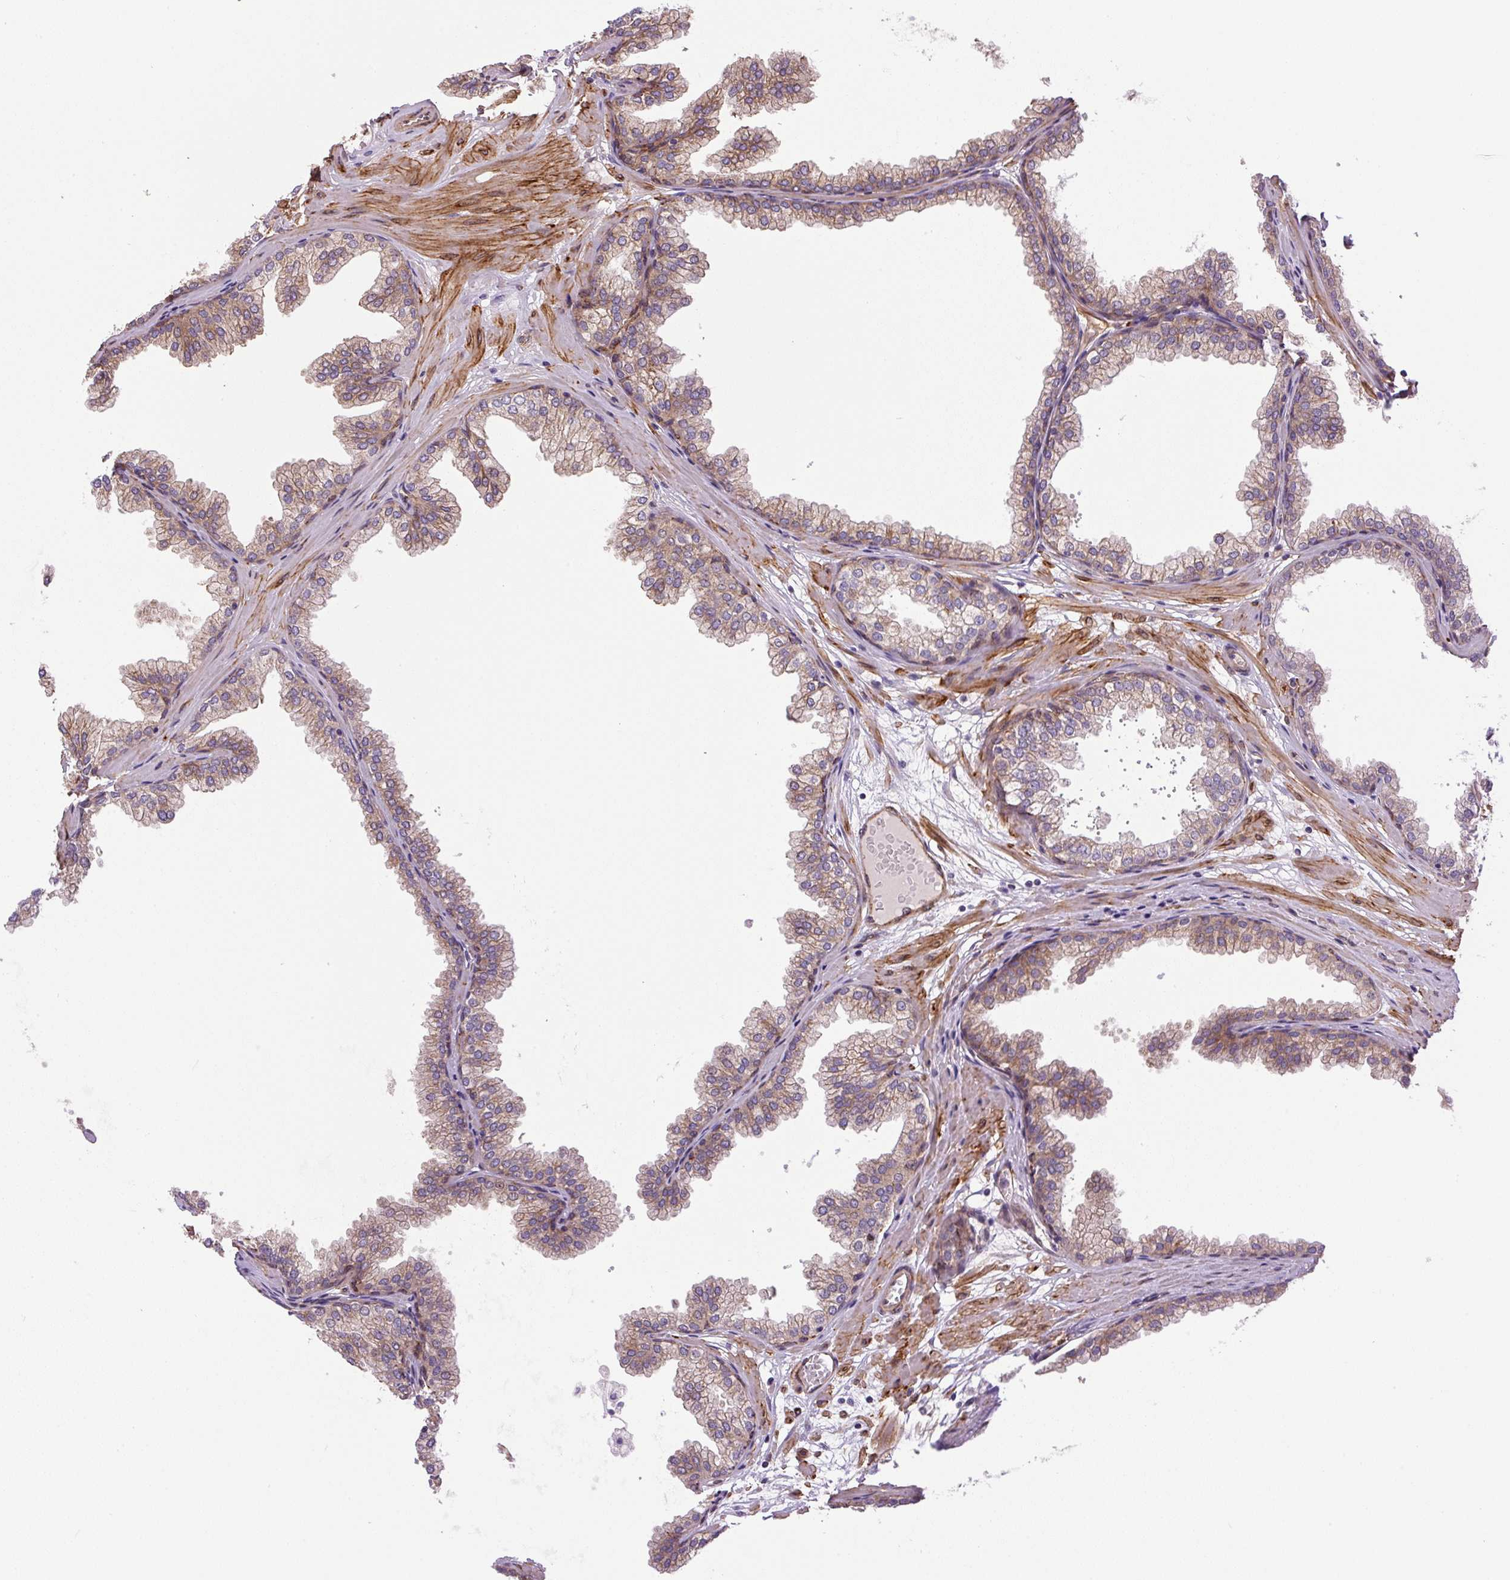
{"staining": {"intensity": "moderate", "quantity": ">75%", "location": "cytoplasmic/membranous"}, "tissue": "prostate", "cell_type": "Glandular cells", "image_type": "normal", "snomed": [{"axis": "morphology", "description": "Normal tissue, NOS"}, {"axis": "topography", "description": "Prostate"}], "caption": "High-power microscopy captured an immunohistochemistry (IHC) histopathology image of benign prostate, revealing moderate cytoplasmic/membranous expression in approximately >75% of glandular cells.", "gene": "SEPTIN10", "patient": {"sex": "male", "age": 37}}